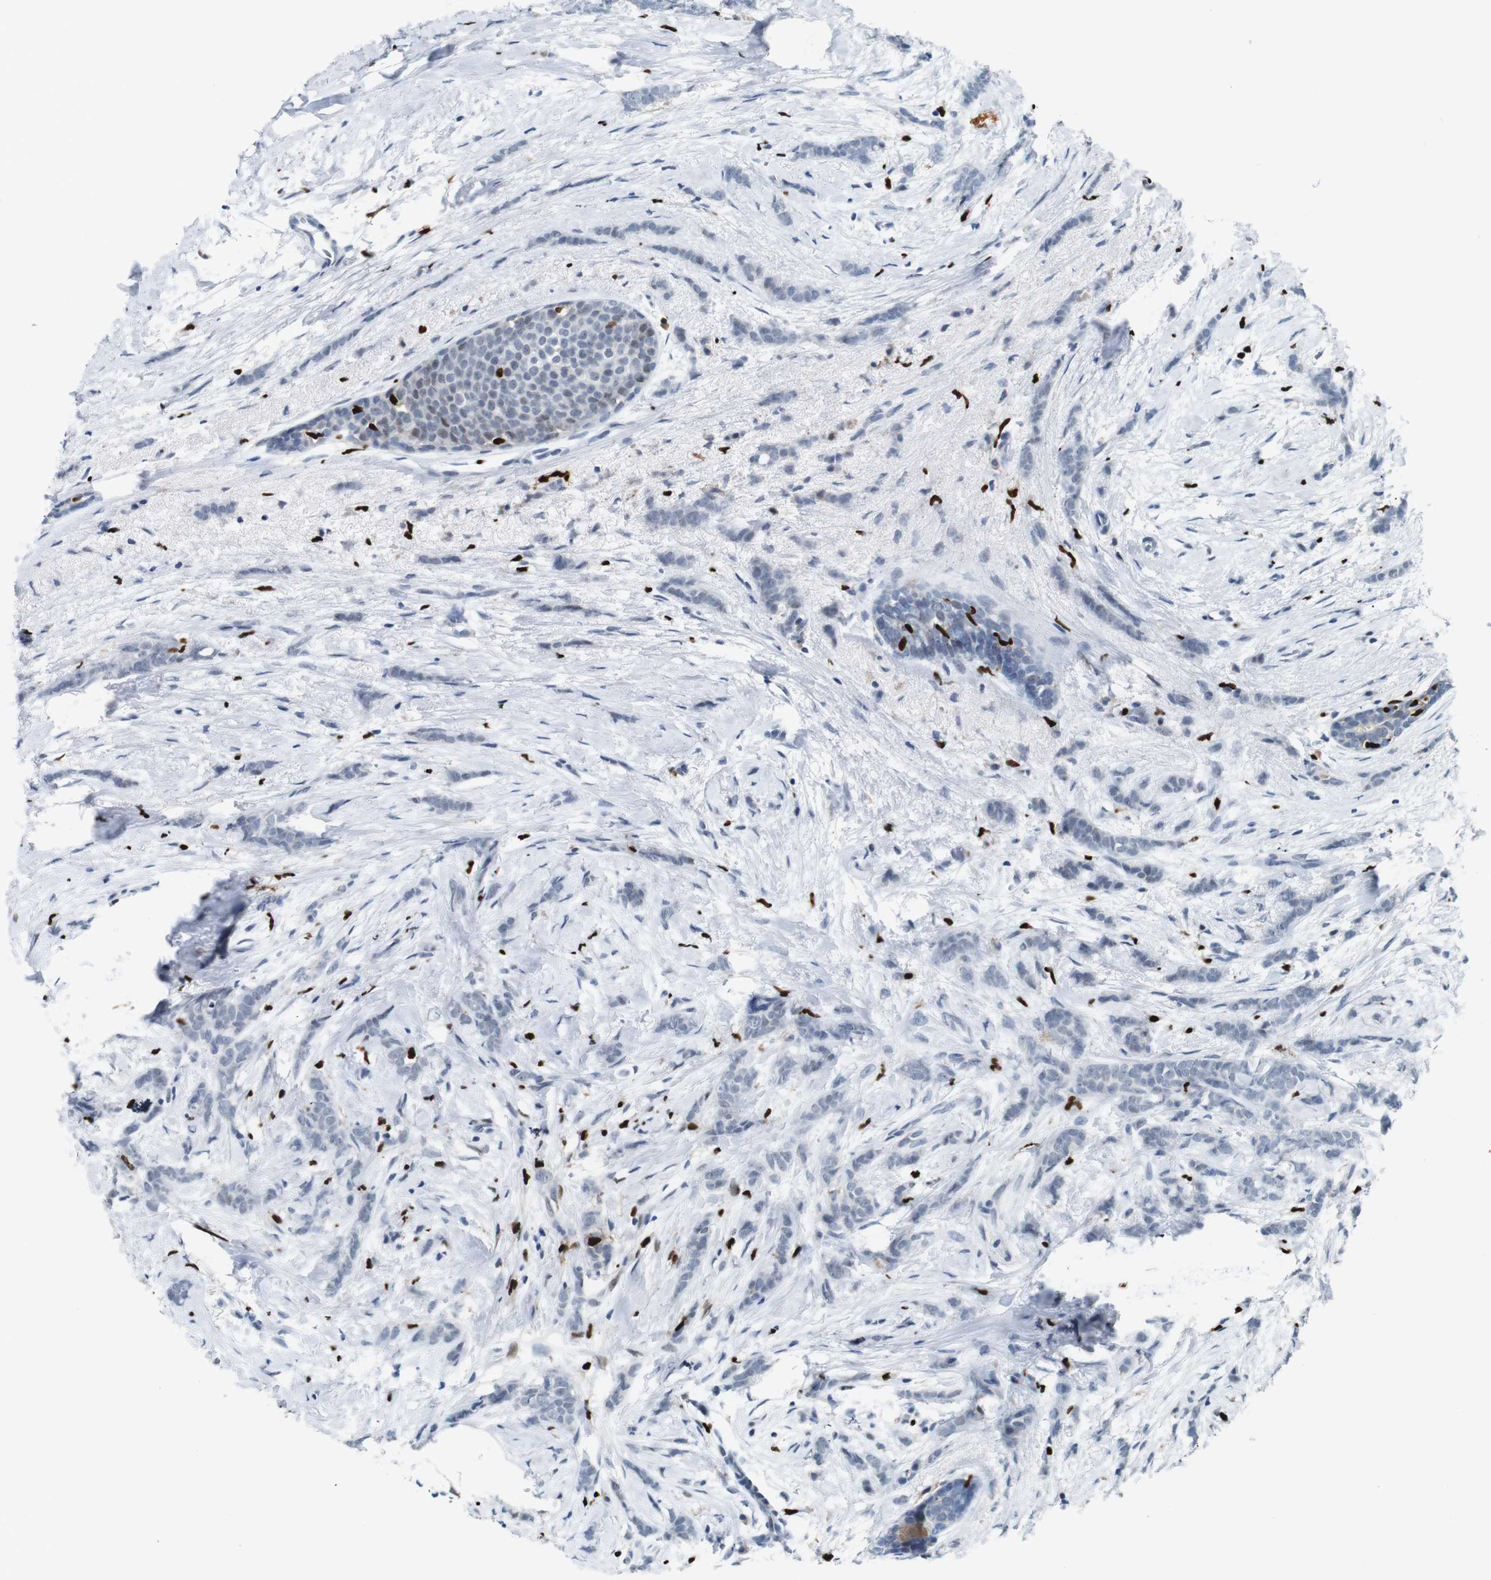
{"staining": {"intensity": "negative", "quantity": "none", "location": "none"}, "tissue": "breast cancer", "cell_type": "Tumor cells", "image_type": "cancer", "snomed": [{"axis": "morphology", "description": "Lobular carcinoma, in situ"}, {"axis": "morphology", "description": "Lobular carcinoma"}, {"axis": "topography", "description": "Breast"}], "caption": "Breast cancer was stained to show a protein in brown. There is no significant positivity in tumor cells.", "gene": "IRF8", "patient": {"sex": "female", "age": 41}}